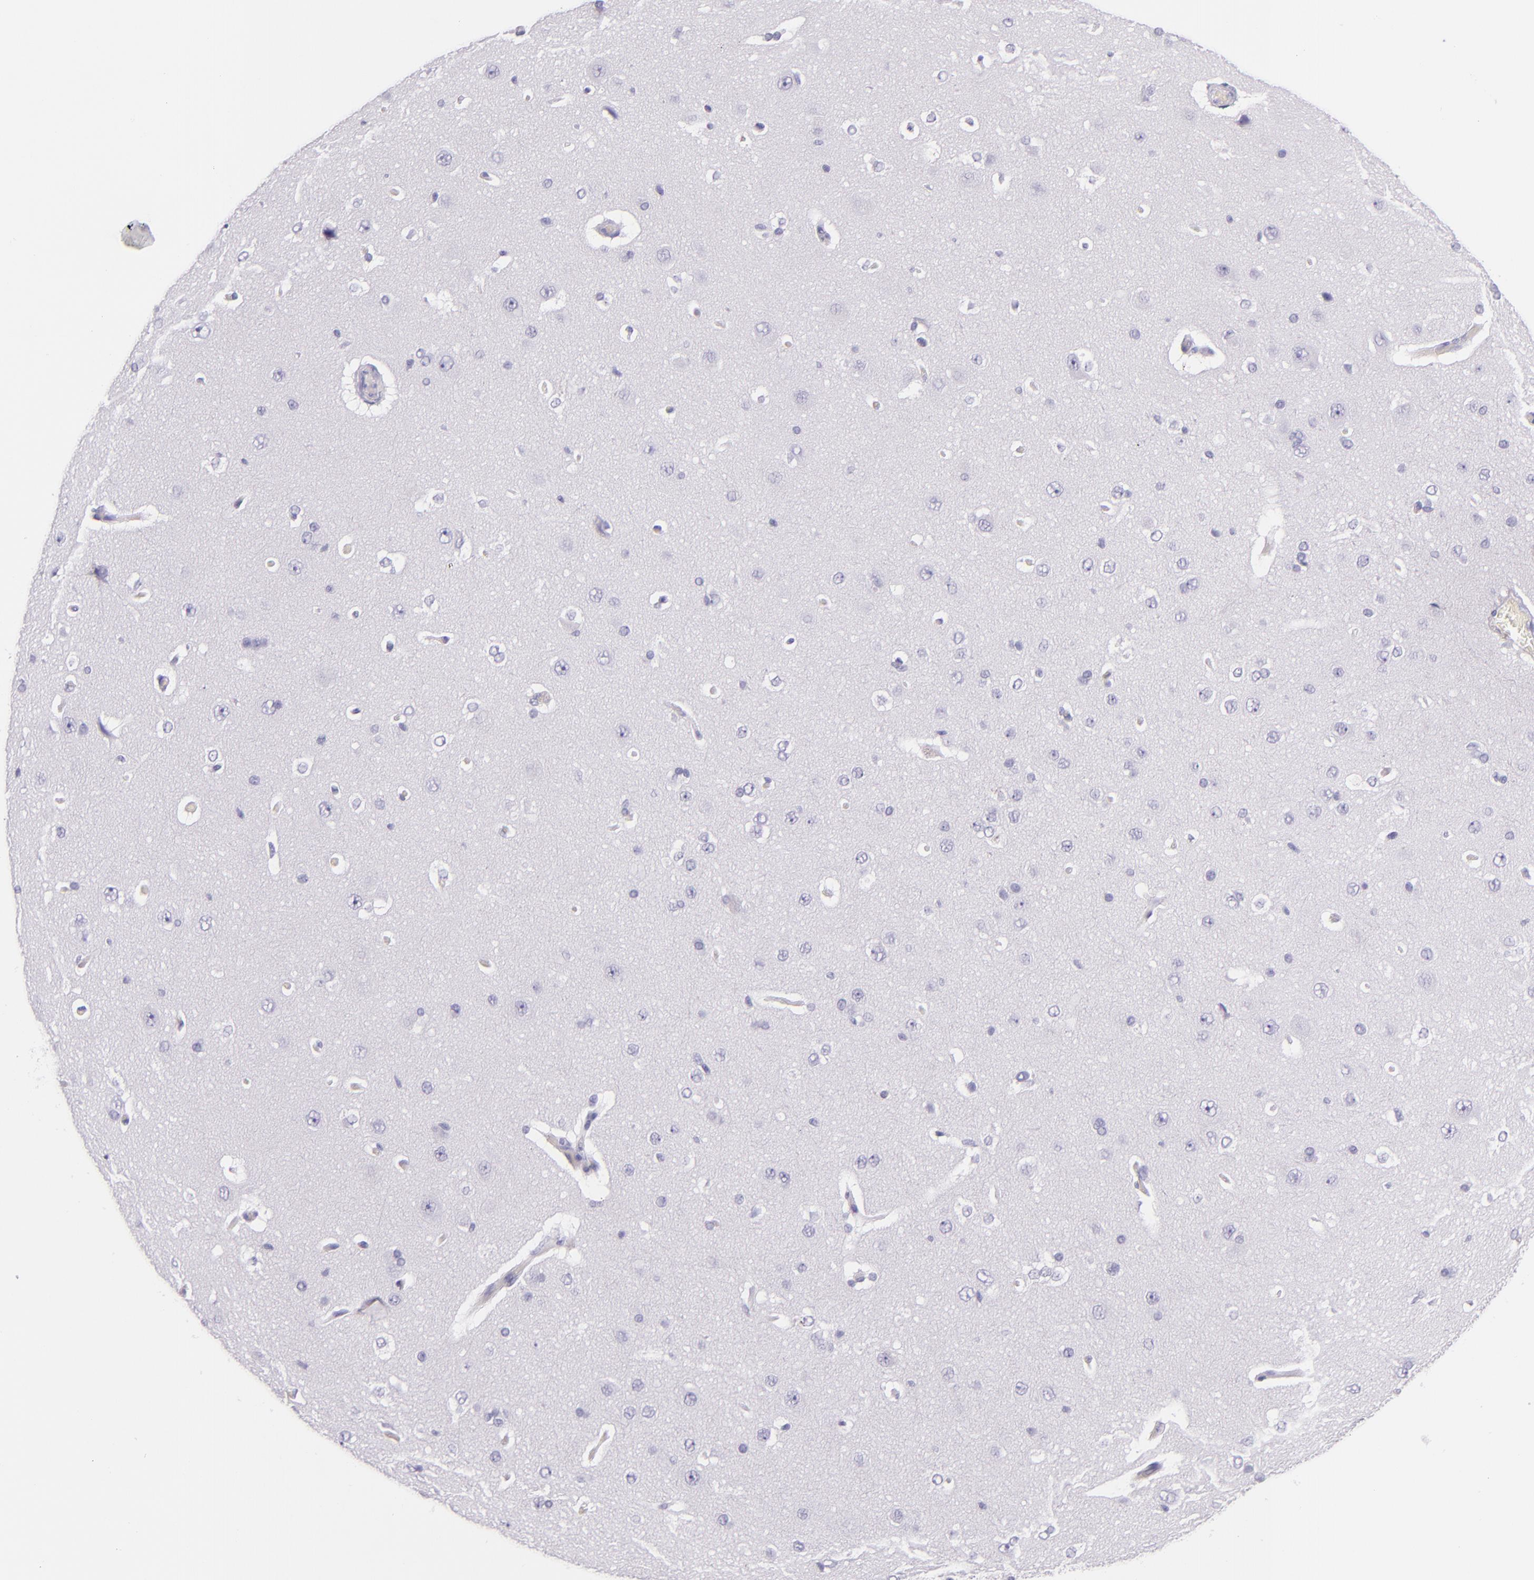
{"staining": {"intensity": "negative", "quantity": "none", "location": "none"}, "tissue": "cerebral cortex", "cell_type": "Endothelial cells", "image_type": "normal", "snomed": [{"axis": "morphology", "description": "Normal tissue, NOS"}, {"axis": "topography", "description": "Cerebral cortex"}], "caption": "This image is of benign cerebral cortex stained with immunohistochemistry to label a protein in brown with the nuclei are counter-stained blue. There is no positivity in endothelial cells. The staining was performed using DAB (3,3'-diaminobenzidine) to visualize the protein expression in brown, while the nuclei were stained in blue with hematoxylin (Magnification: 20x).", "gene": "CEACAM1", "patient": {"sex": "female", "age": 45}}